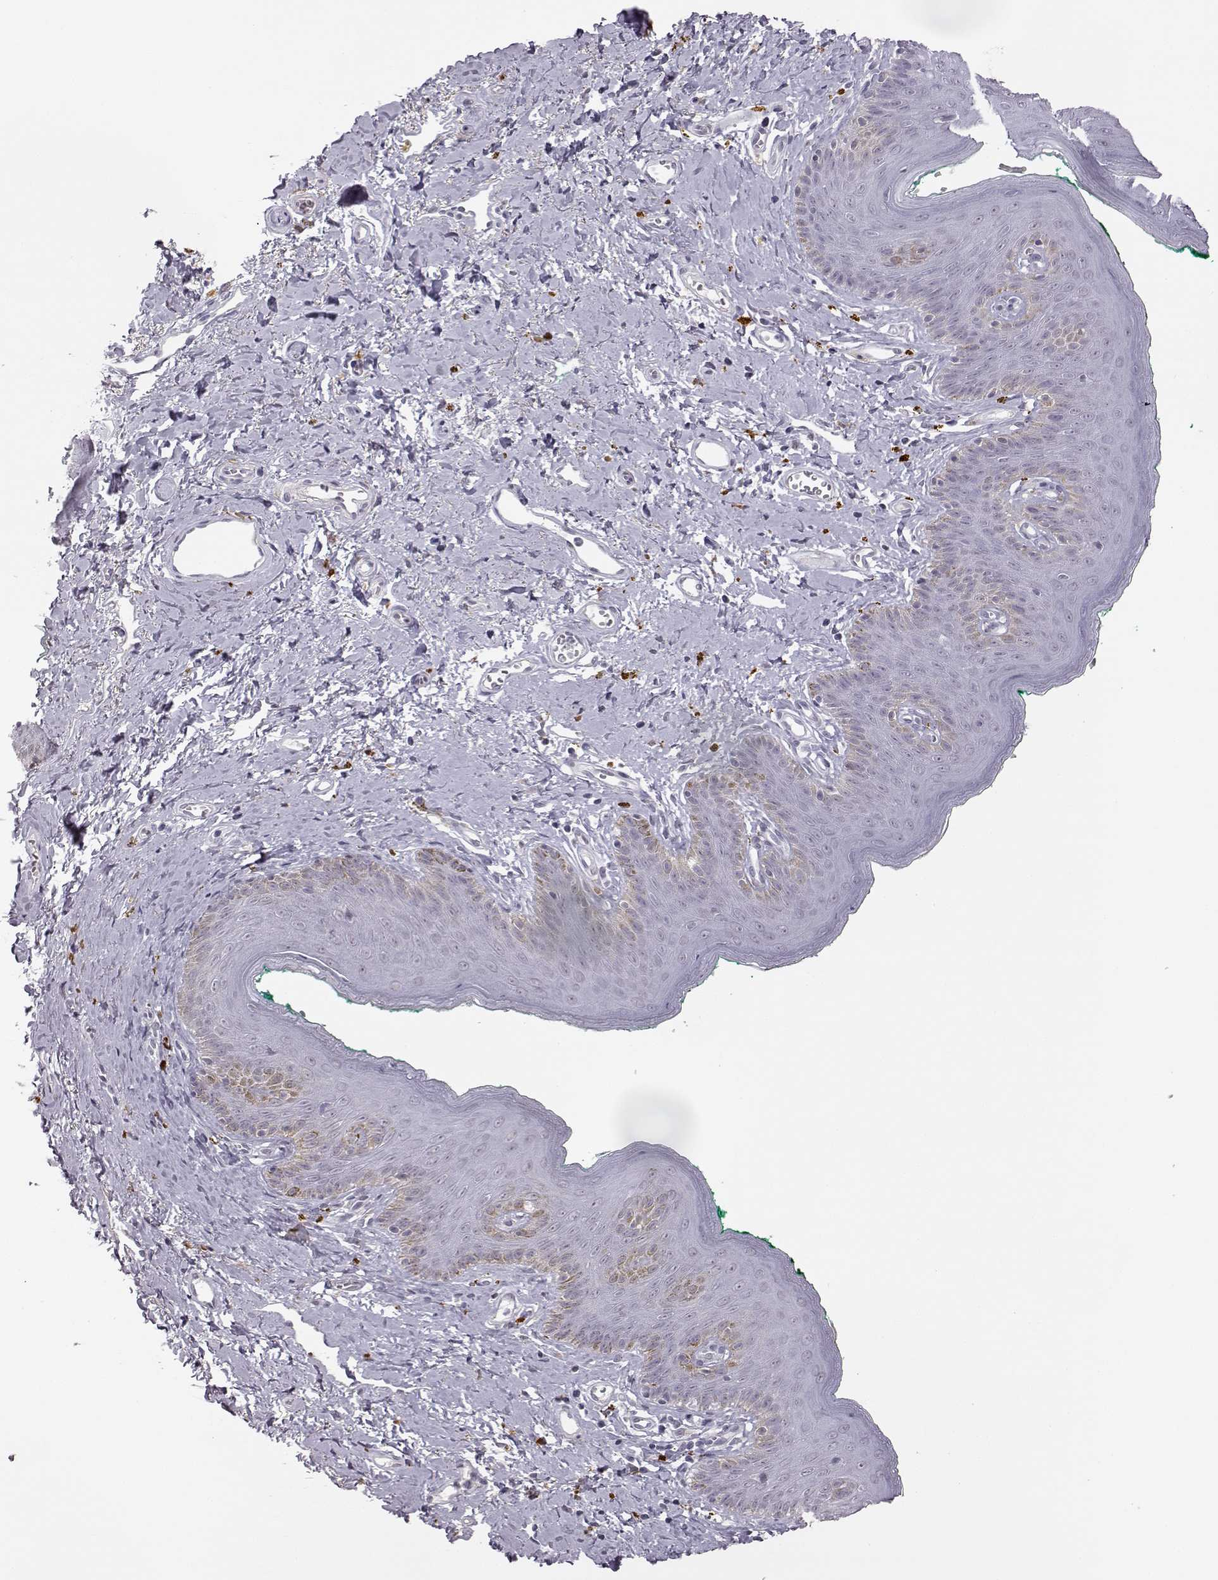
{"staining": {"intensity": "negative", "quantity": "none", "location": "none"}, "tissue": "skin", "cell_type": "Epidermal cells", "image_type": "normal", "snomed": [{"axis": "morphology", "description": "Normal tissue, NOS"}, {"axis": "topography", "description": "Vulva"}], "caption": "High magnification brightfield microscopy of benign skin stained with DAB (3,3'-diaminobenzidine) (brown) and counterstained with hematoxylin (blue): epidermal cells show no significant expression. (DAB immunohistochemistry with hematoxylin counter stain).", "gene": "VGF", "patient": {"sex": "female", "age": 66}}